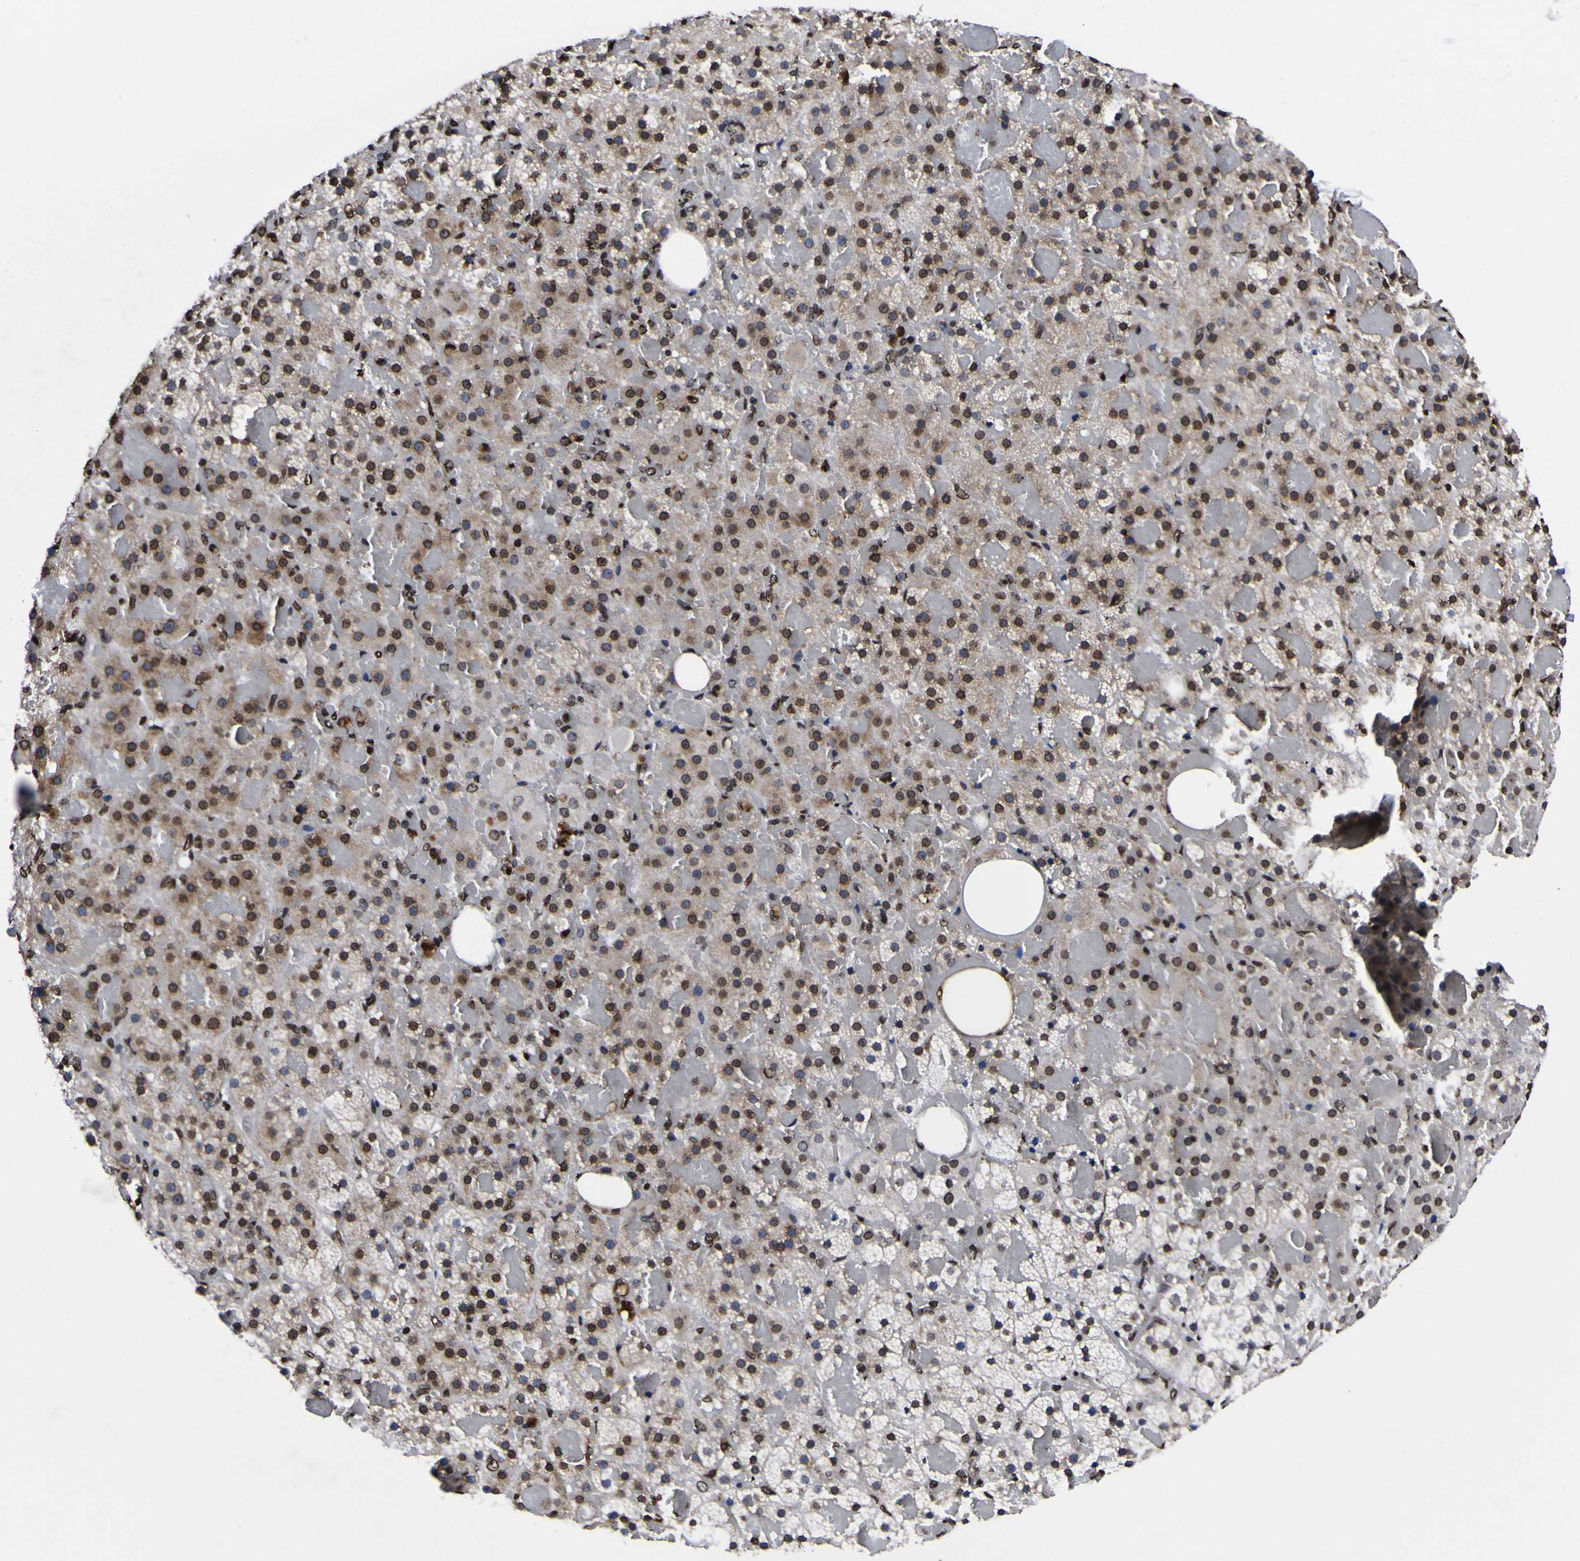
{"staining": {"intensity": "strong", "quantity": ">75%", "location": "nuclear"}, "tissue": "adrenal gland", "cell_type": "Glandular cells", "image_type": "normal", "snomed": [{"axis": "morphology", "description": "Normal tissue, NOS"}, {"axis": "topography", "description": "Adrenal gland"}], "caption": "Approximately >75% of glandular cells in benign adrenal gland exhibit strong nuclear protein expression as visualized by brown immunohistochemical staining.", "gene": "PIAS1", "patient": {"sex": "female", "age": 59}}